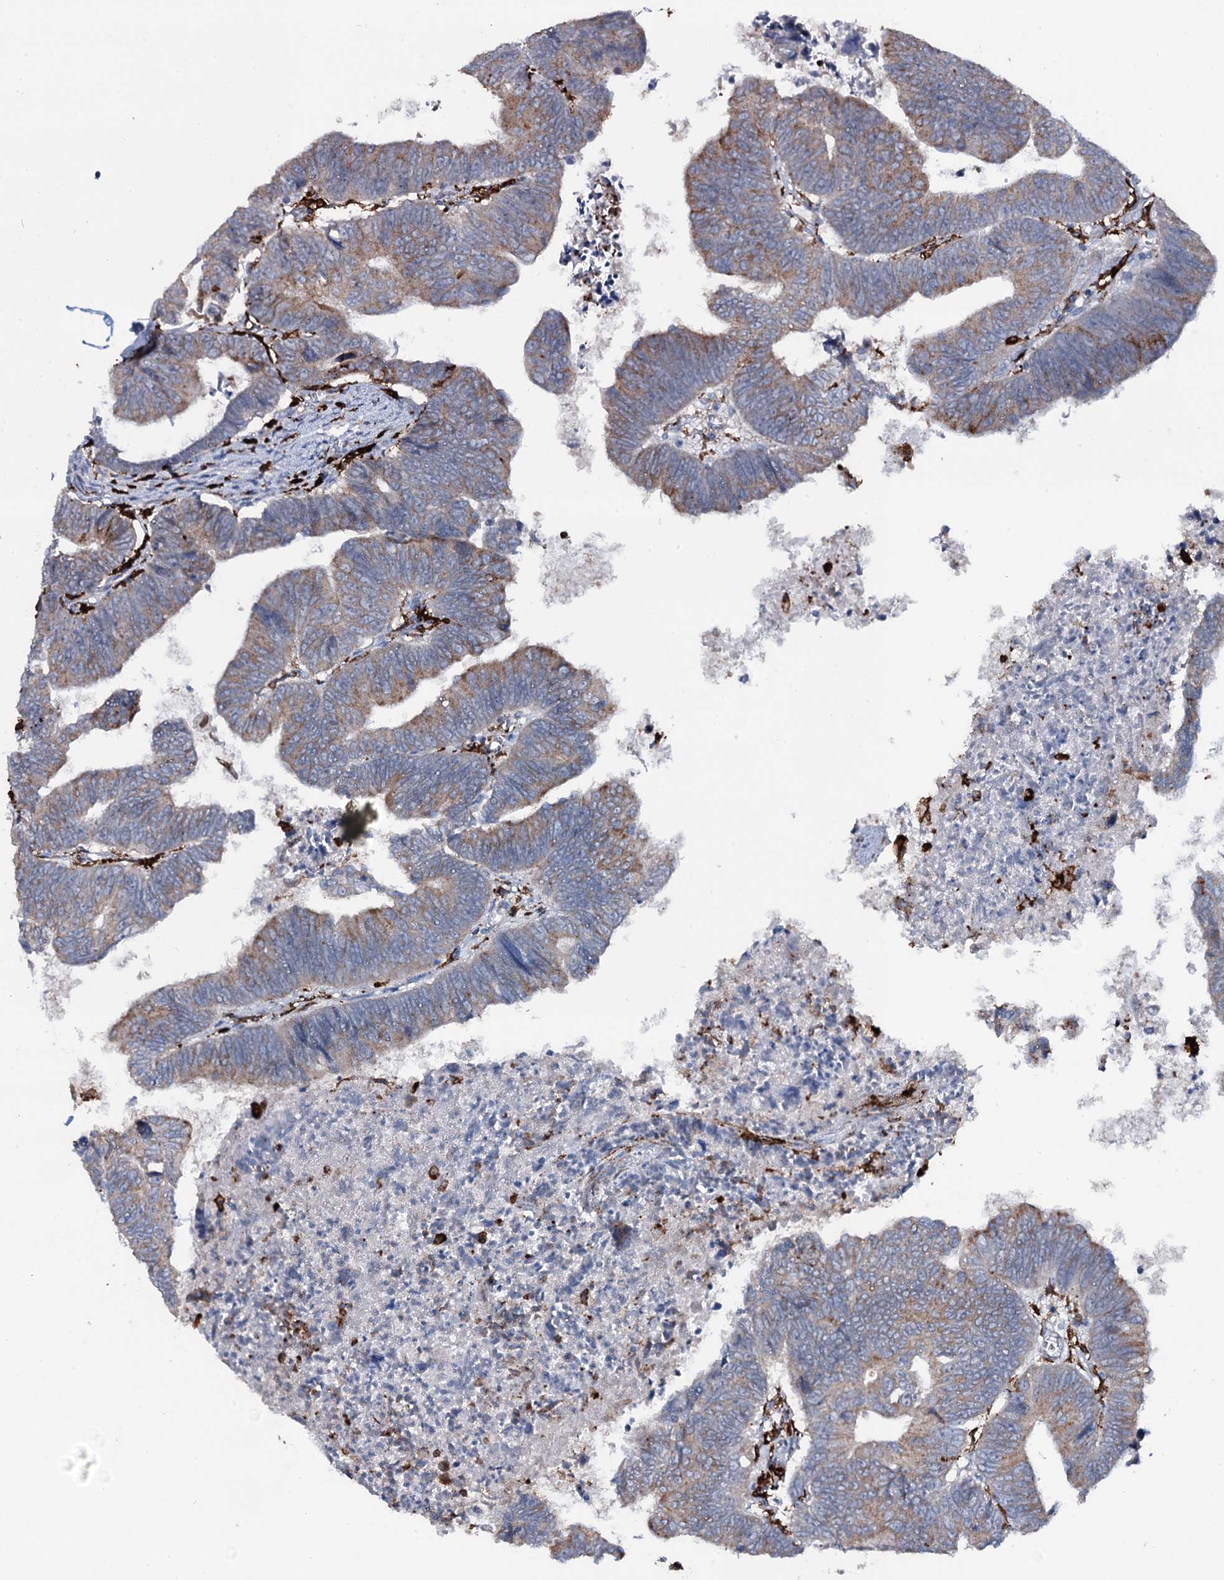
{"staining": {"intensity": "weak", "quantity": ">75%", "location": "cytoplasmic/membranous"}, "tissue": "colorectal cancer", "cell_type": "Tumor cells", "image_type": "cancer", "snomed": [{"axis": "morphology", "description": "Adenocarcinoma, NOS"}, {"axis": "topography", "description": "Rectum"}], "caption": "Colorectal adenocarcinoma tissue reveals weak cytoplasmic/membranous positivity in about >75% of tumor cells", "gene": "OSBPL2", "patient": {"sex": "female", "age": 65}}